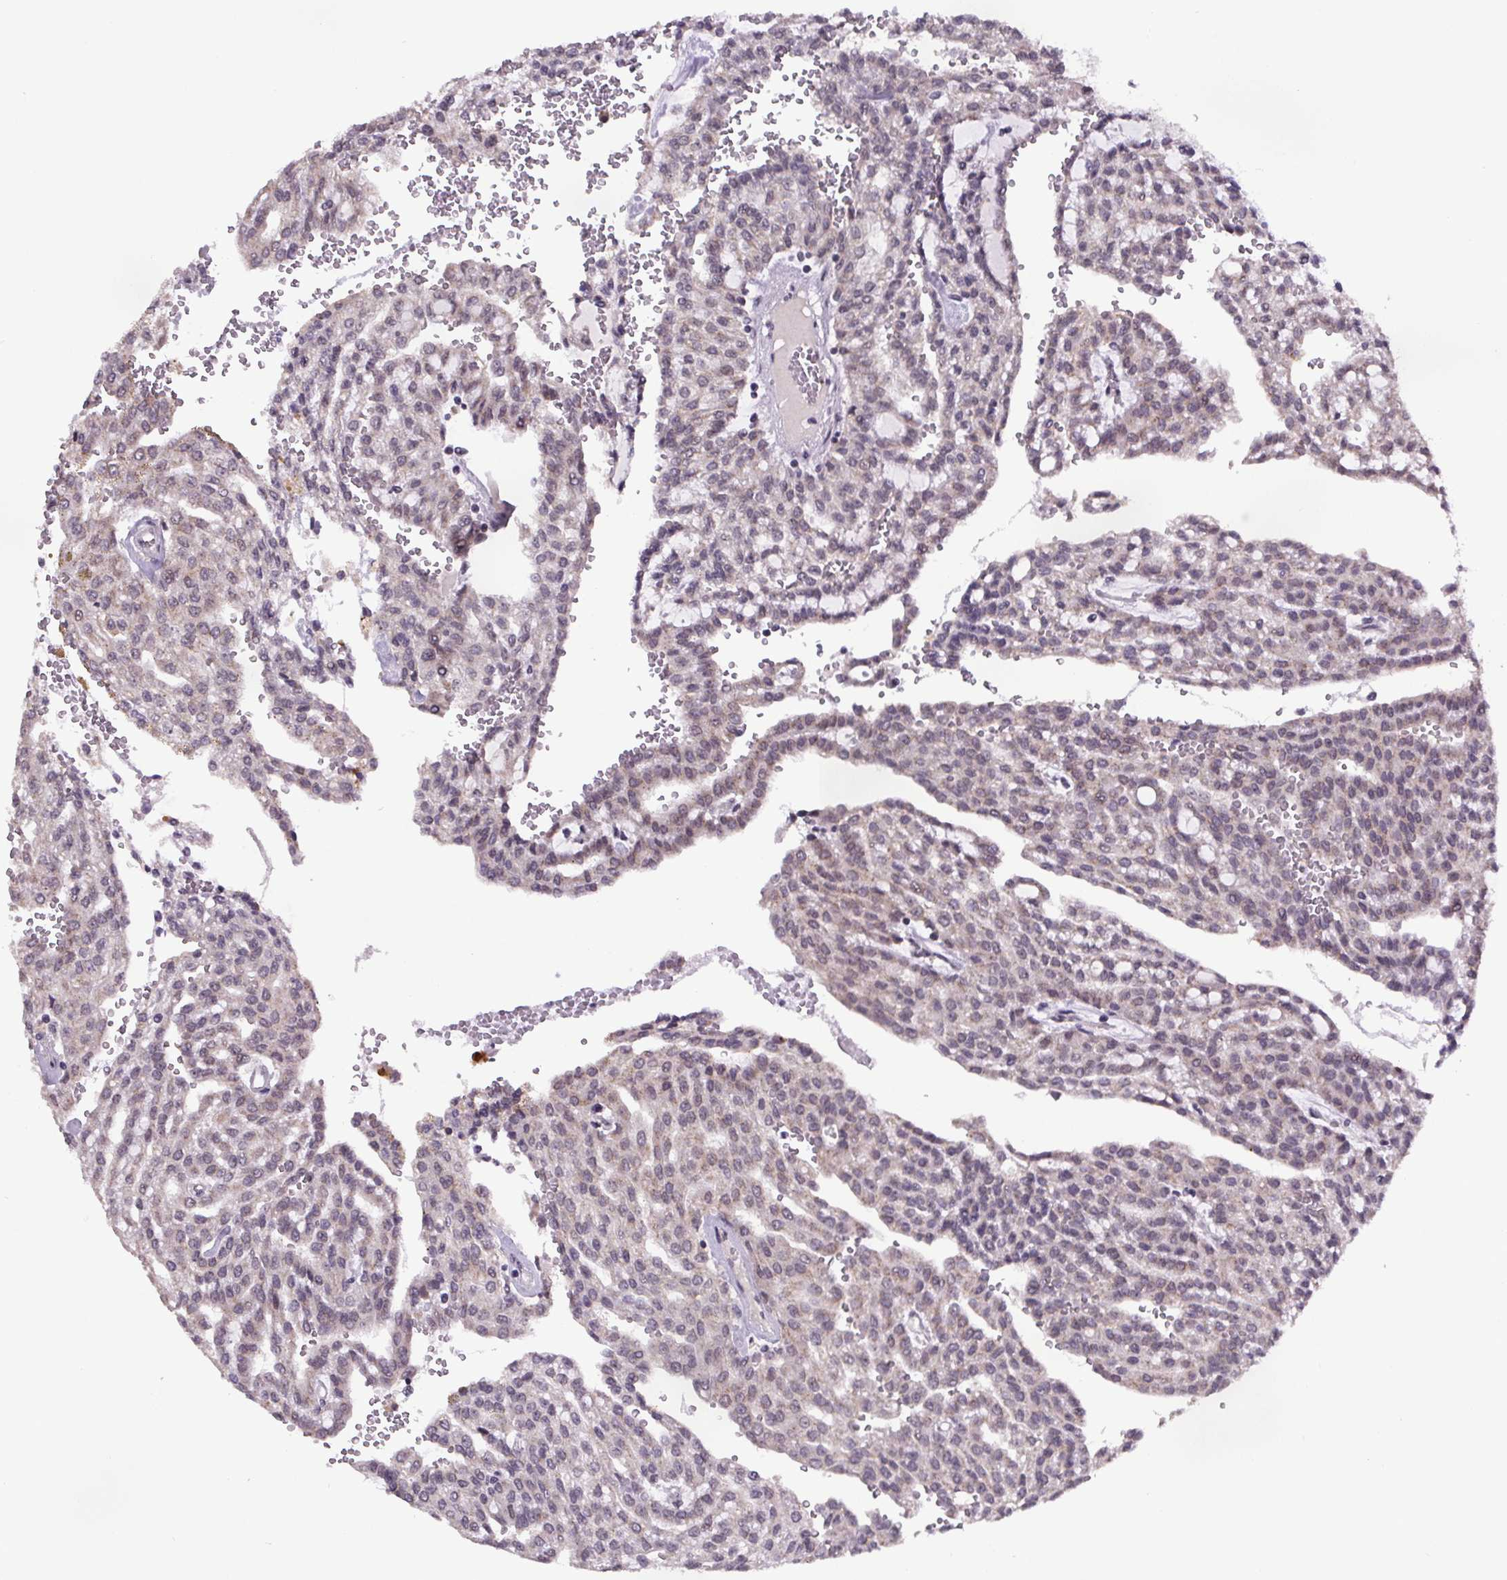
{"staining": {"intensity": "negative", "quantity": "none", "location": "none"}, "tissue": "renal cancer", "cell_type": "Tumor cells", "image_type": "cancer", "snomed": [{"axis": "morphology", "description": "Adenocarcinoma, NOS"}, {"axis": "topography", "description": "Kidney"}], "caption": "Histopathology image shows no significant protein staining in tumor cells of renal adenocarcinoma. (DAB immunohistochemistry visualized using brightfield microscopy, high magnification).", "gene": "ATMIN", "patient": {"sex": "male", "age": 63}}